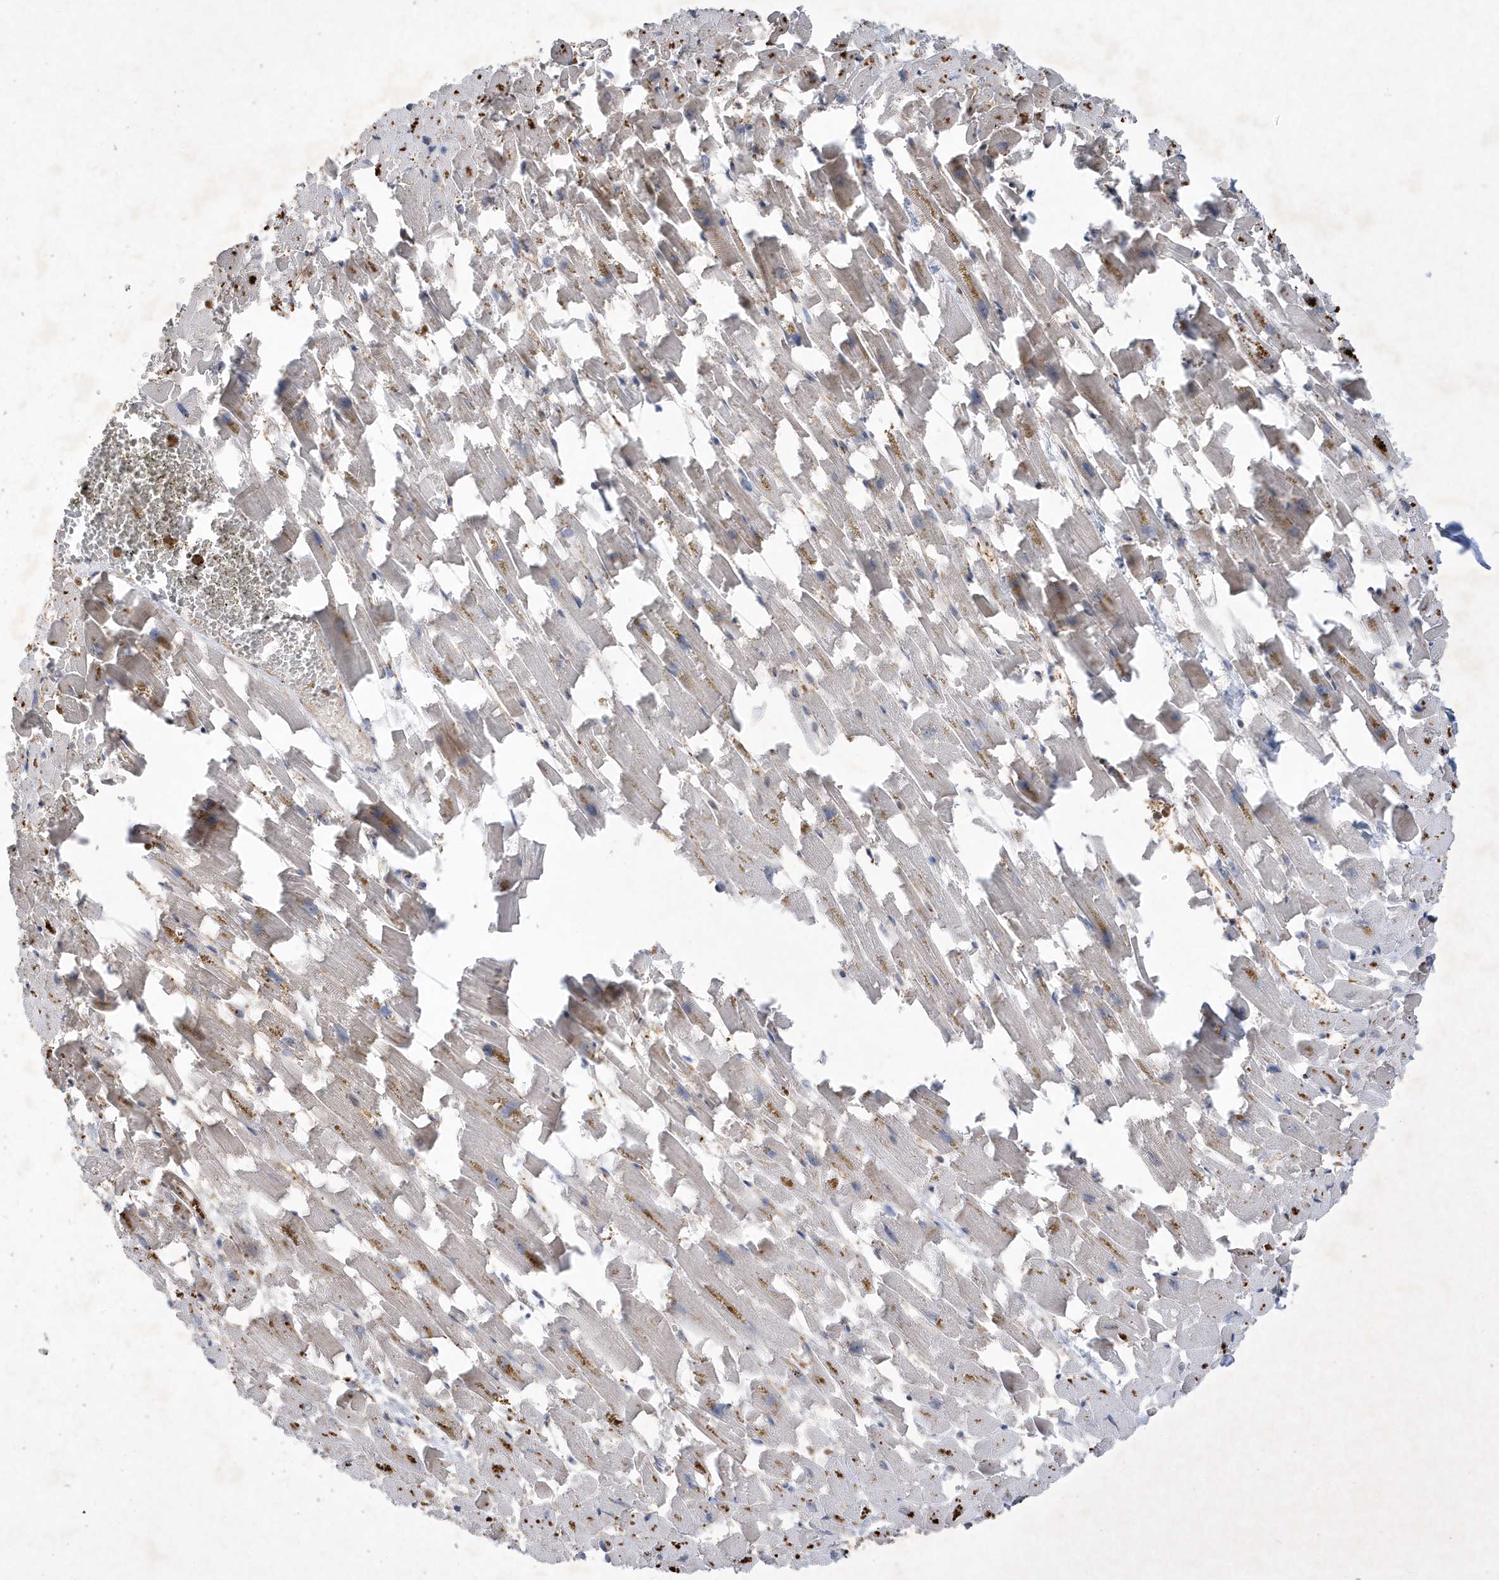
{"staining": {"intensity": "moderate", "quantity": "25%-75%", "location": "cytoplasmic/membranous"}, "tissue": "heart muscle", "cell_type": "Cardiomyocytes", "image_type": "normal", "snomed": [{"axis": "morphology", "description": "Normal tissue, NOS"}, {"axis": "topography", "description": "Heart"}], "caption": "Protein positivity by IHC displays moderate cytoplasmic/membranous expression in approximately 25%-75% of cardiomyocytes in benign heart muscle. The staining was performed using DAB, with brown indicating positive protein expression. Nuclei are stained blue with hematoxylin.", "gene": "LAPTM4A", "patient": {"sex": "female", "age": 64}}